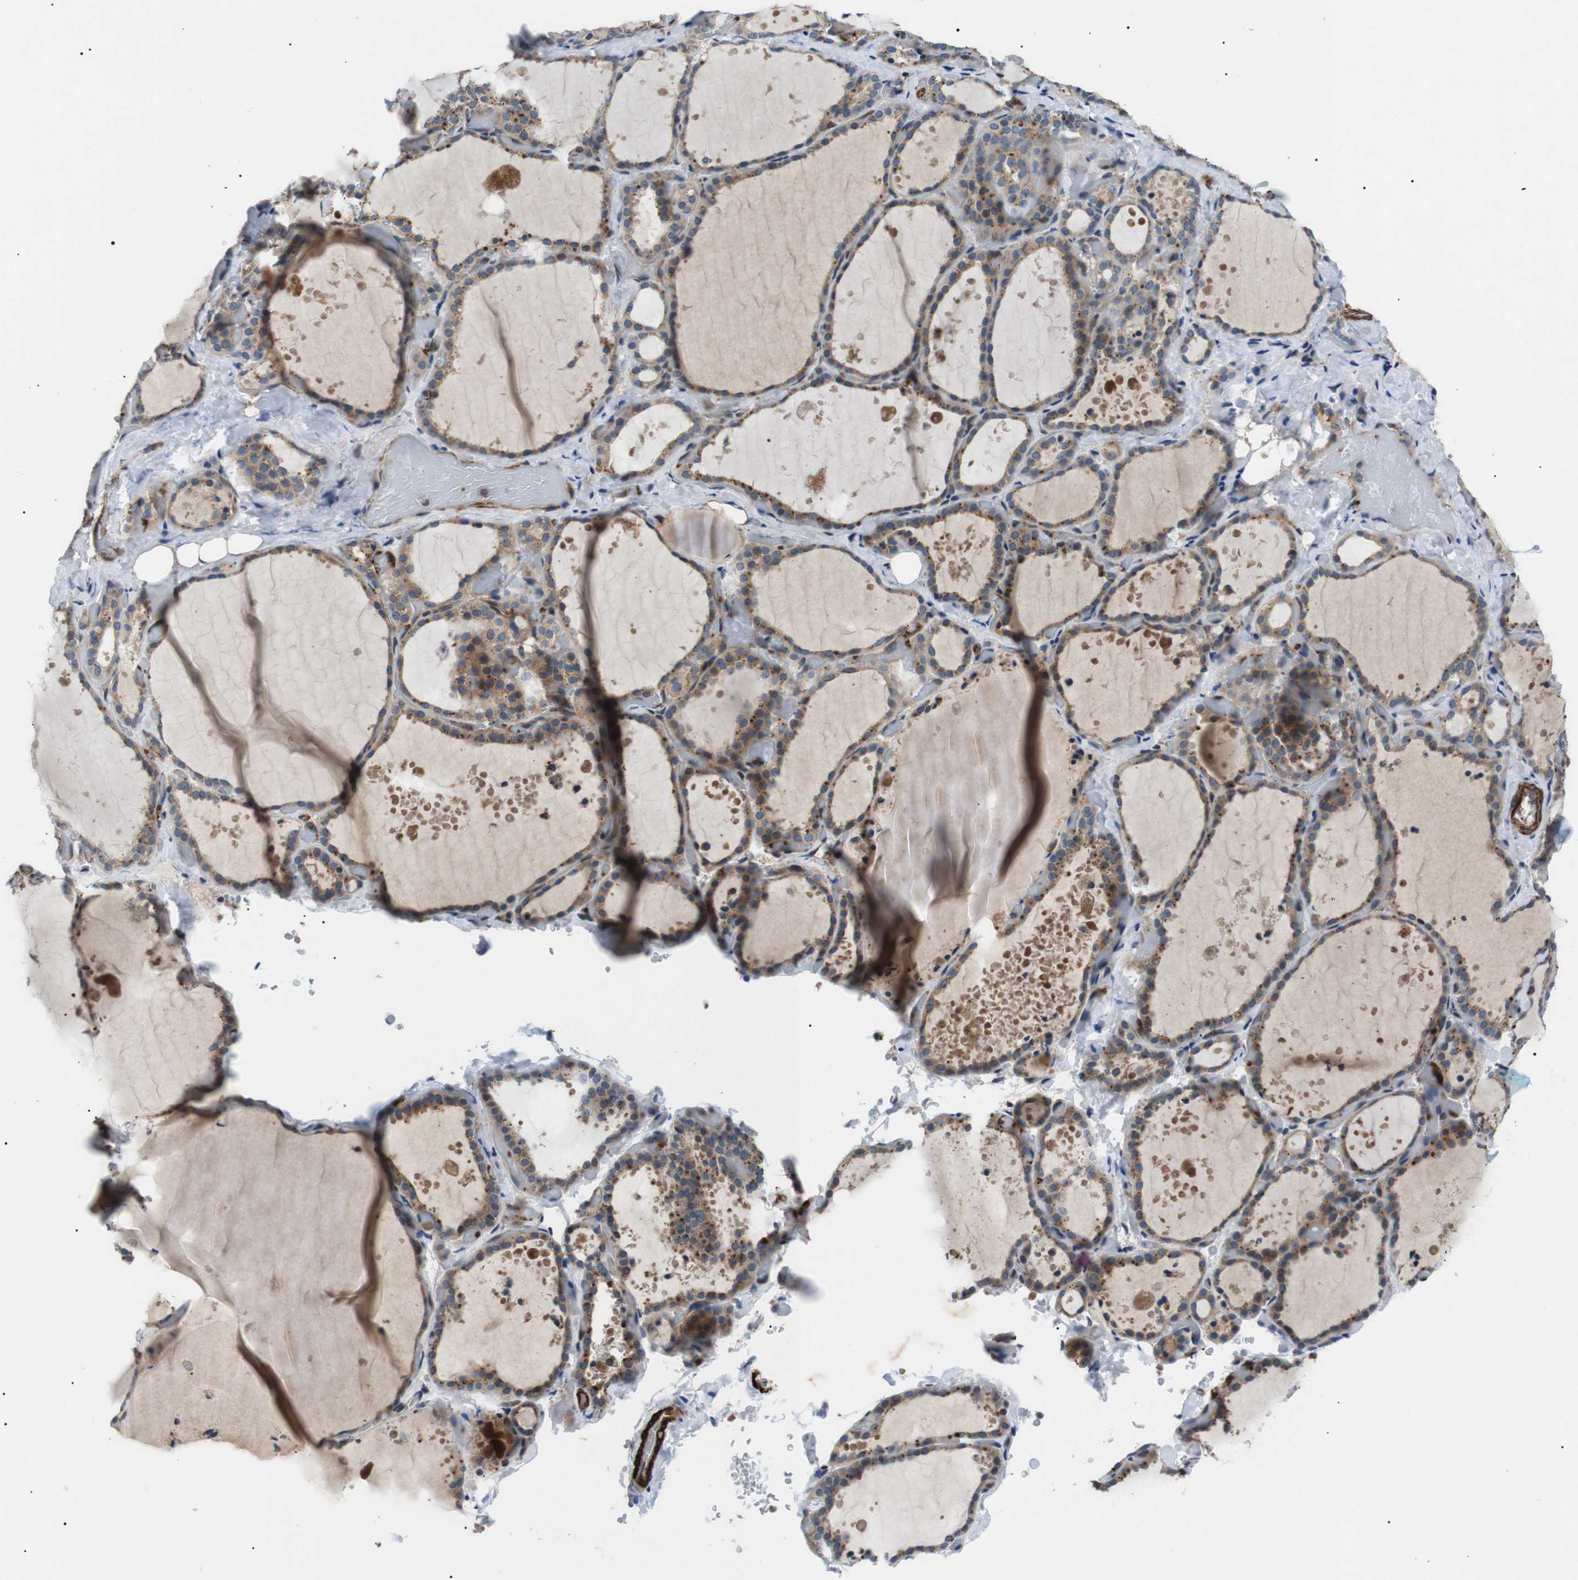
{"staining": {"intensity": "moderate", "quantity": ">75%", "location": "cytoplasmic/membranous"}, "tissue": "thyroid gland", "cell_type": "Glandular cells", "image_type": "normal", "snomed": [{"axis": "morphology", "description": "Normal tissue, NOS"}, {"axis": "topography", "description": "Thyroid gland"}], "caption": "This is a histology image of immunohistochemistry (IHC) staining of benign thyroid gland, which shows moderate expression in the cytoplasmic/membranous of glandular cells.", "gene": "DIPK1A", "patient": {"sex": "female", "age": 44}}